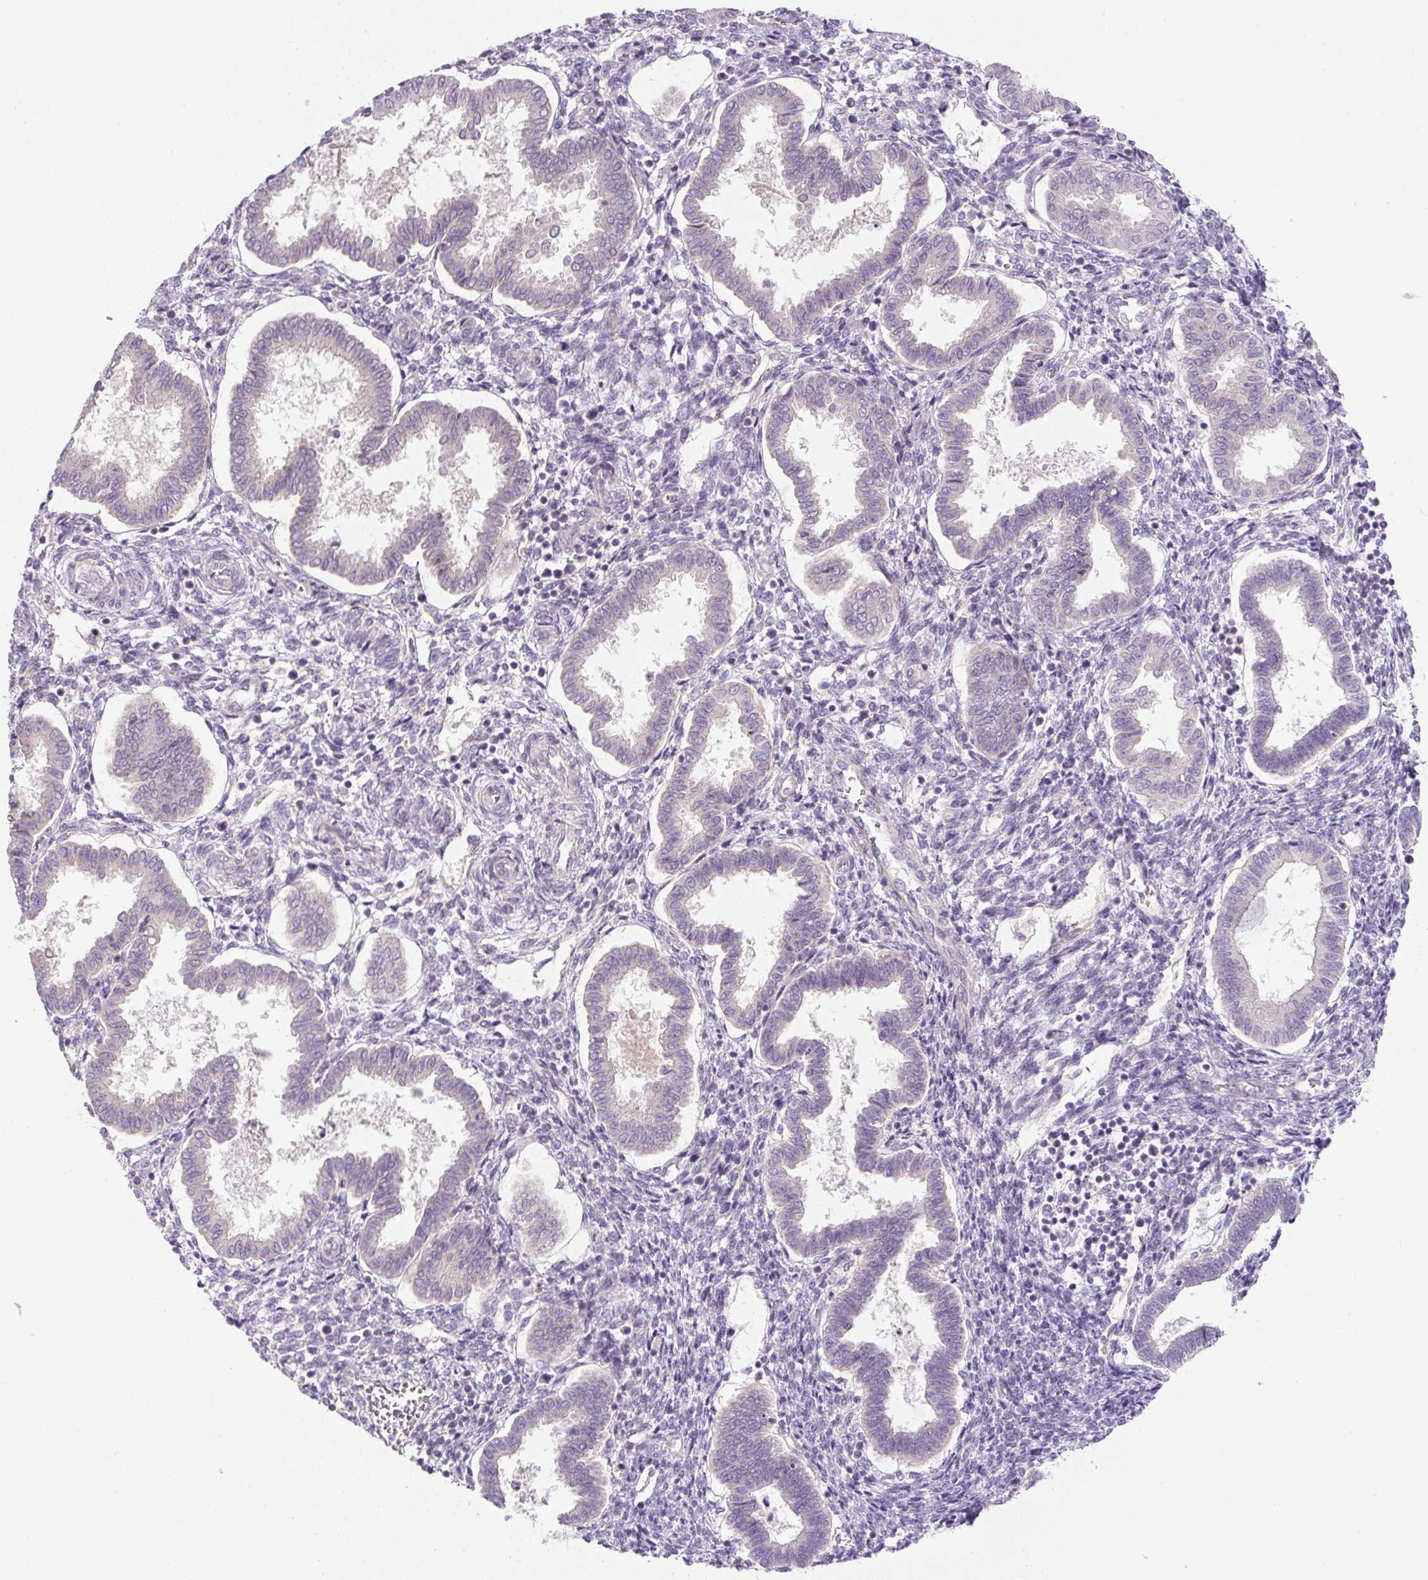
{"staining": {"intensity": "negative", "quantity": "none", "location": "none"}, "tissue": "endometrium", "cell_type": "Cells in endometrial stroma", "image_type": "normal", "snomed": [{"axis": "morphology", "description": "Normal tissue, NOS"}, {"axis": "topography", "description": "Endometrium"}], "caption": "This is an immunohistochemistry (IHC) micrograph of unremarkable human endometrium. There is no expression in cells in endometrial stroma.", "gene": "UBL3", "patient": {"sex": "female", "age": 24}}